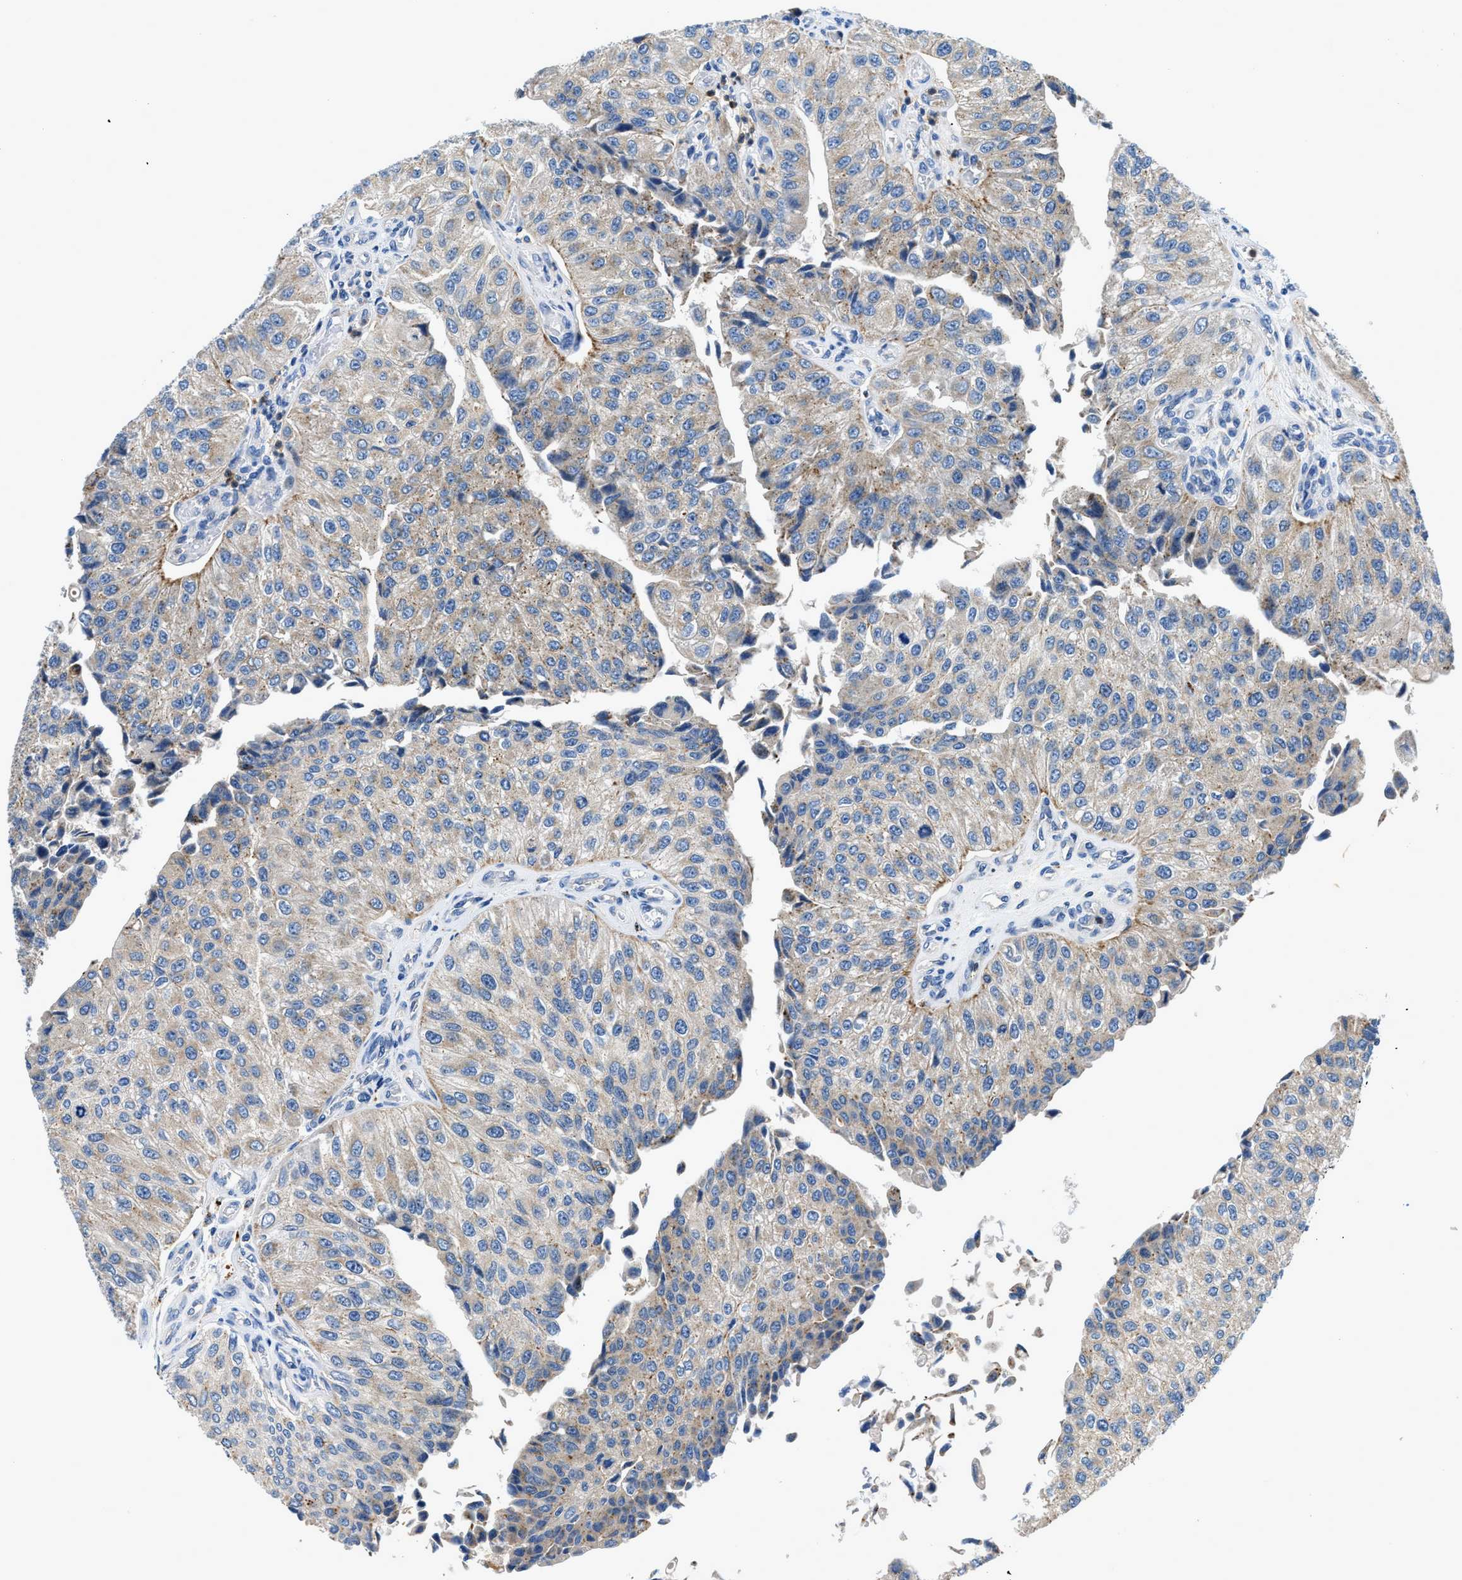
{"staining": {"intensity": "weak", "quantity": "25%-75%", "location": "cytoplasmic/membranous"}, "tissue": "urothelial cancer", "cell_type": "Tumor cells", "image_type": "cancer", "snomed": [{"axis": "morphology", "description": "Urothelial carcinoma, High grade"}, {"axis": "topography", "description": "Kidney"}, {"axis": "topography", "description": "Urinary bladder"}], "caption": "Weak cytoplasmic/membranous positivity for a protein is identified in about 25%-75% of tumor cells of high-grade urothelial carcinoma using immunohistochemistry (IHC).", "gene": "ADGRE3", "patient": {"sex": "male", "age": 77}}